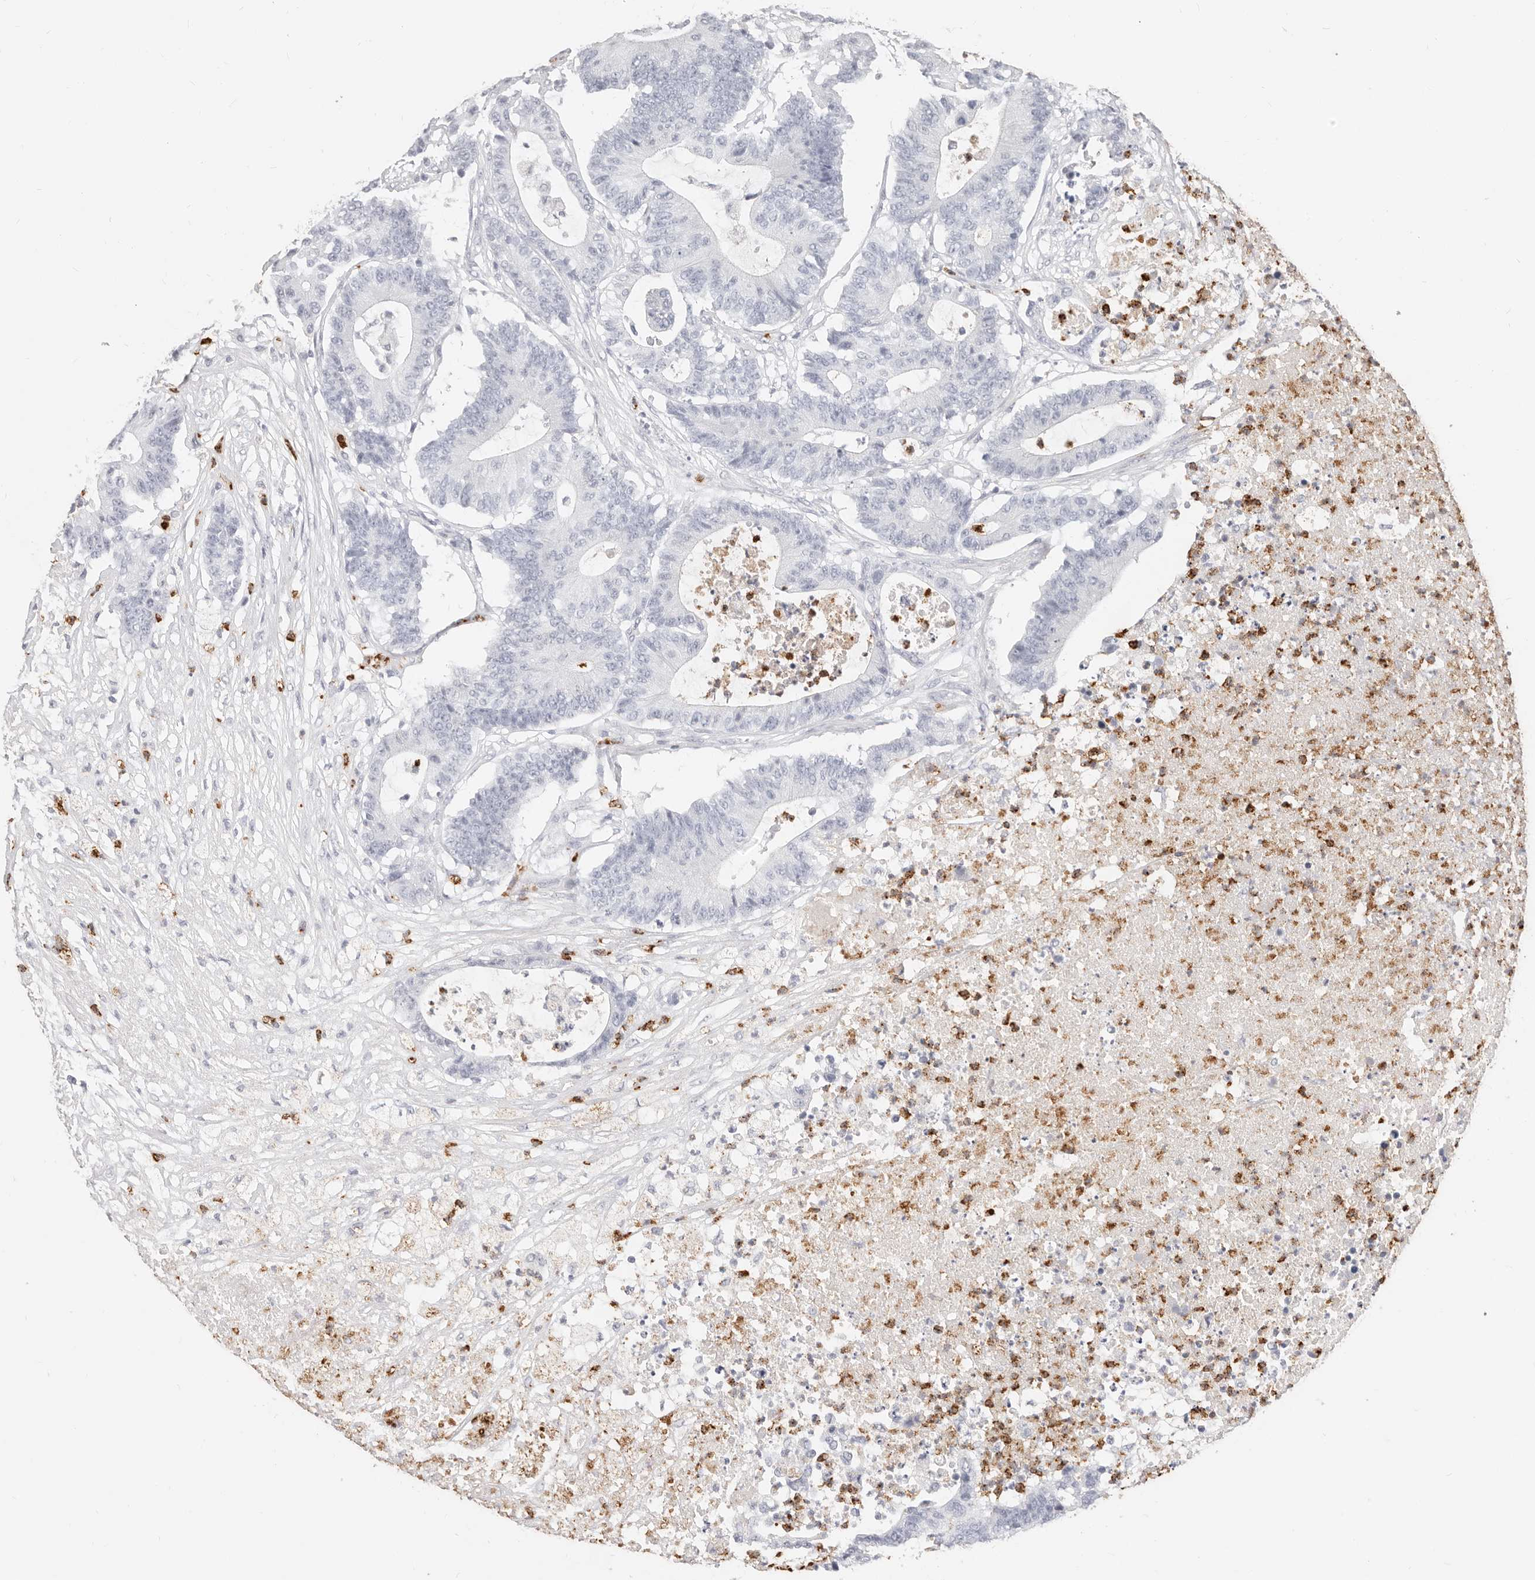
{"staining": {"intensity": "negative", "quantity": "none", "location": "none"}, "tissue": "colorectal cancer", "cell_type": "Tumor cells", "image_type": "cancer", "snomed": [{"axis": "morphology", "description": "Adenocarcinoma, NOS"}, {"axis": "topography", "description": "Colon"}], "caption": "This is an IHC histopathology image of colorectal adenocarcinoma. There is no staining in tumor cells.", "gene": "CAMP", "patient": {"sex": "female", "age": 84}}